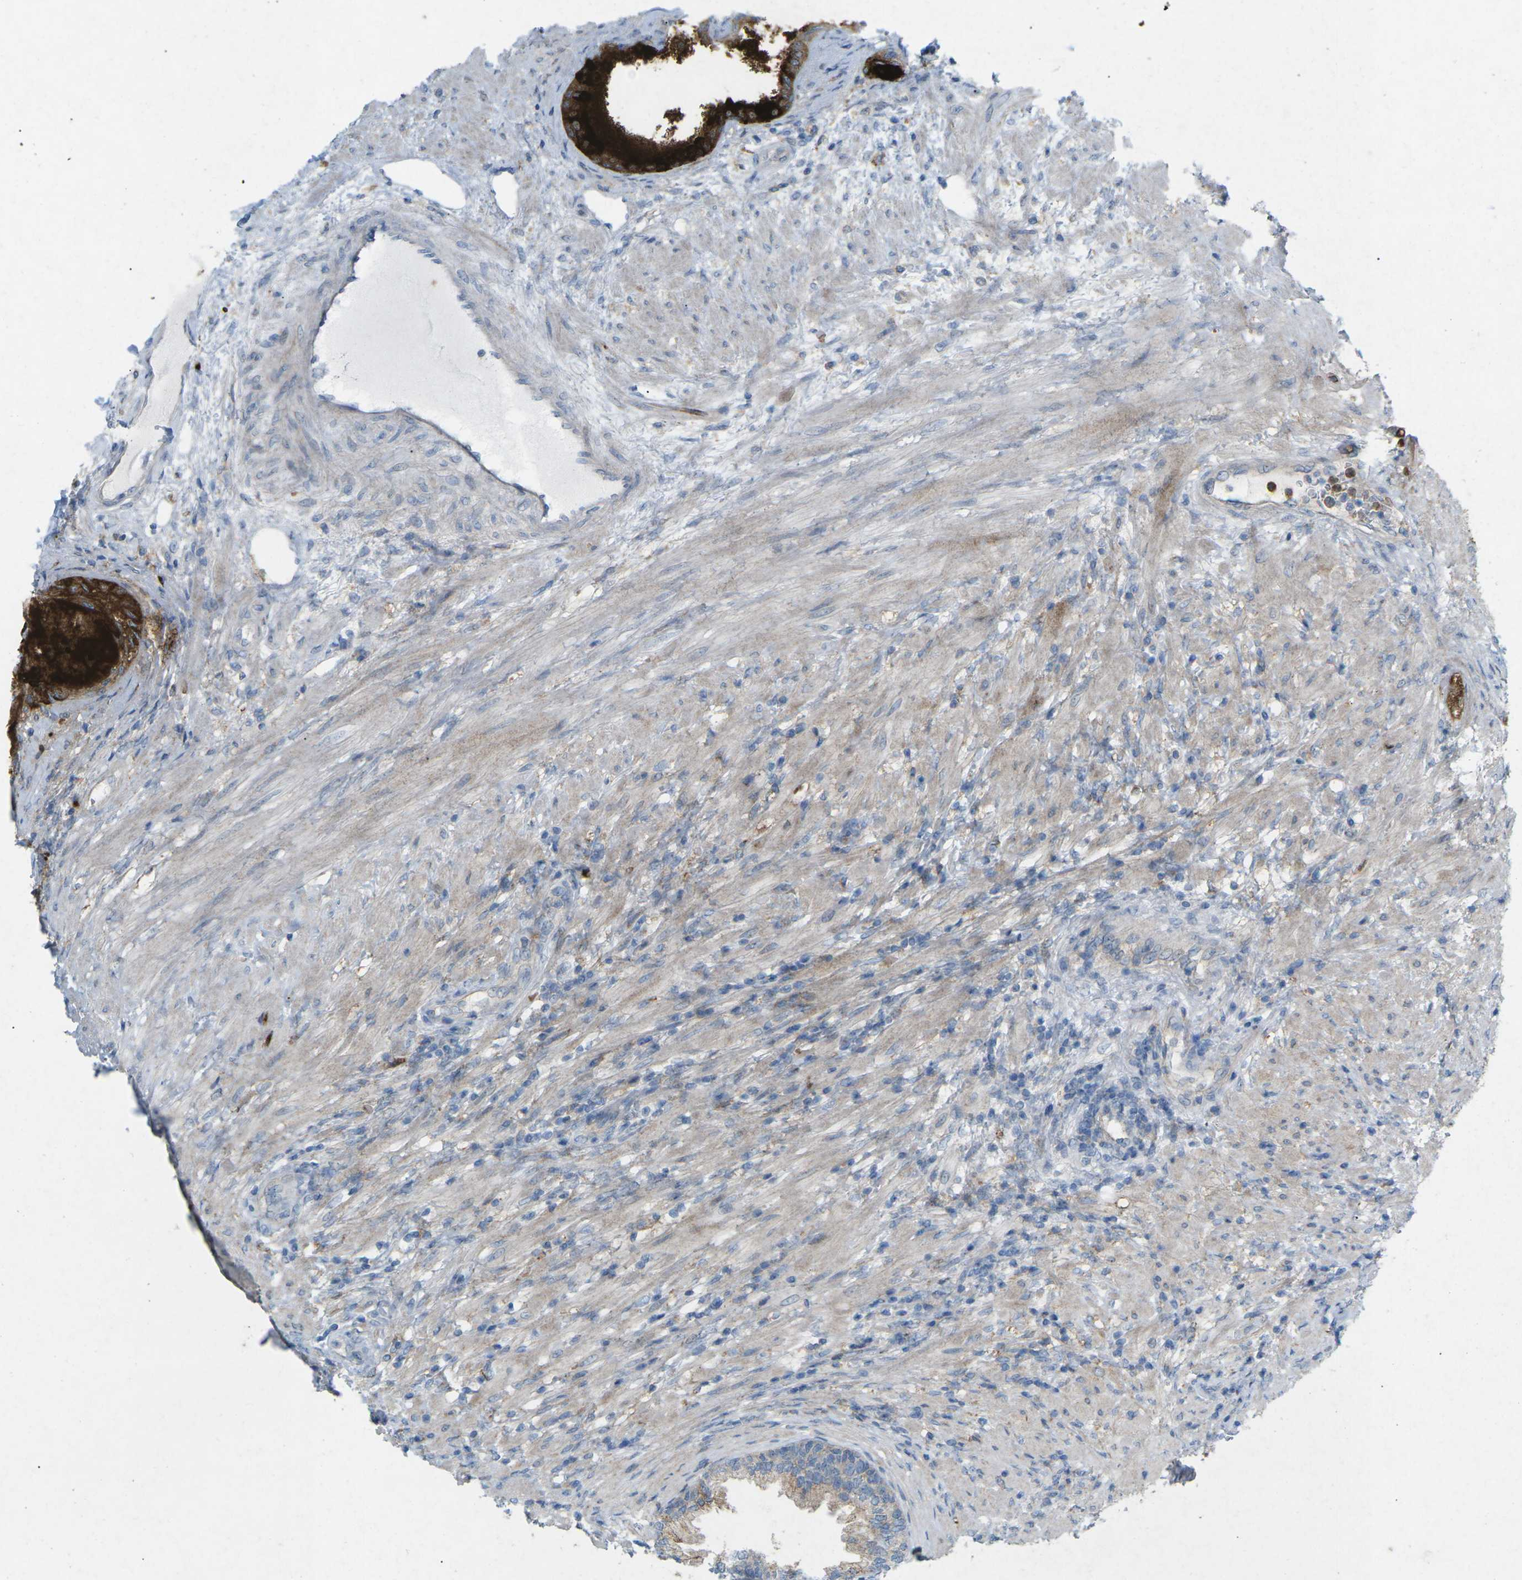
{"staining": {"intensity": "strong", "quantity": "25%-75%", "location": "cytoplasmic/membranous"}, "tissue": "prostate", "cell_type": "Glandular cells", "image_type": "normal", "snomed": [{"axis": "morphology", "description": "Normal tissue, NOS"}, {"axis": "topography", "description": "Prostate"}], "caption": "Strong cytoplasmic/membranous staining is present in about 25%-75% of glandular cells in normal prostate. The protein is stained brown, and the nuclei are stained in blue (DAB (3,3'-diaminobenzidine) IHC with brightfield microscopy, high magnification).", "gene": "STK11", "patient": {"sex": "male", "age": 76}}